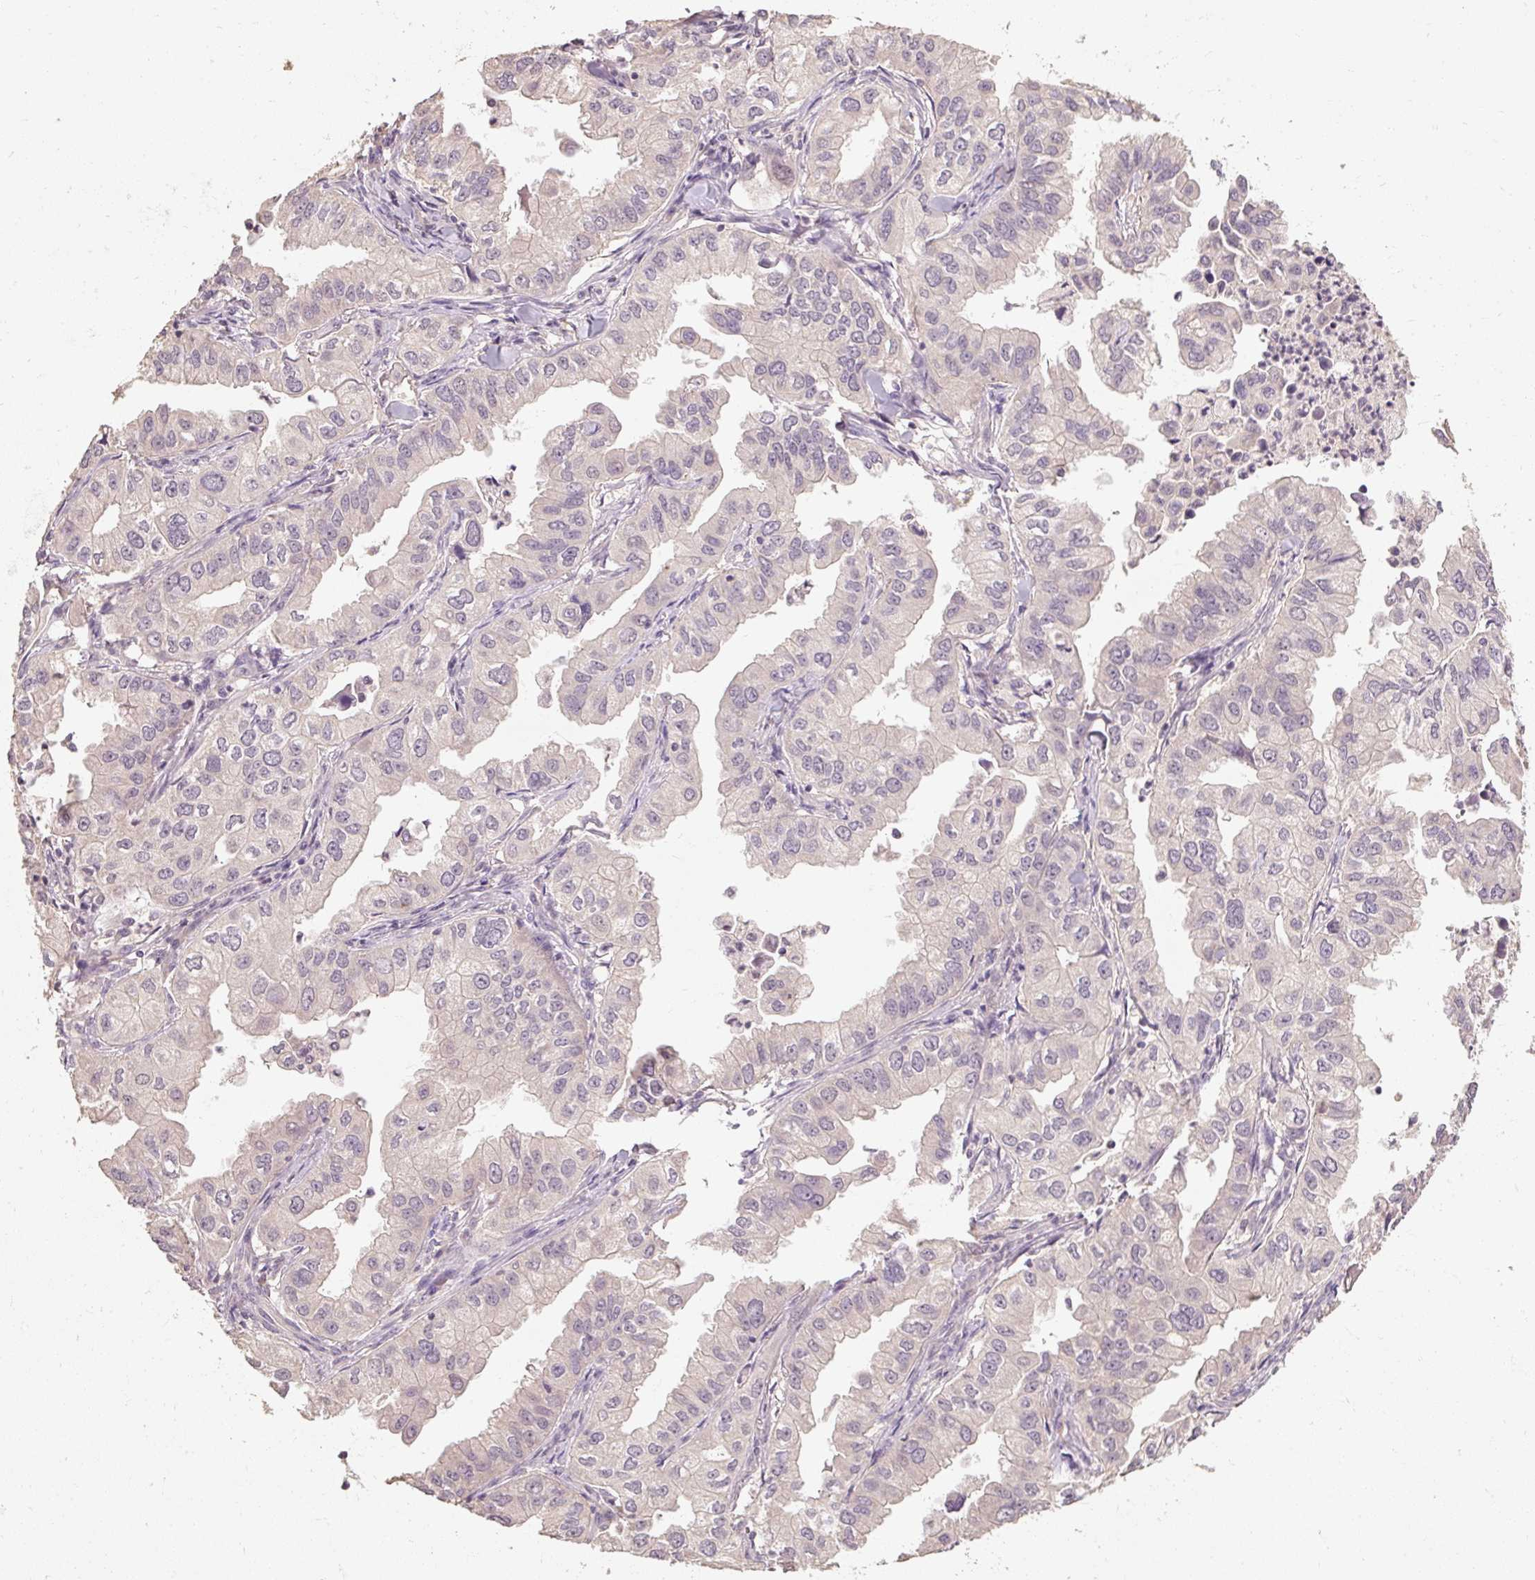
{"staining": {"intensity": "negative", "quantity": "none", "location": "none"}, "tissue": "lung cancer", "cell_type": "Tumor cells", "image_type": "cancer", "snomed": [{"axis": "morphology", "description": "Adenocarcinoma, NOS"}, {"axis": "topography", "description": "Lung"}], "caption": "This is a image of immunohistochemistry (IHC) staining of lung cancer (adenocarcinoma), which shows no staining in tumor cells.", "gene": "CFAP65", "patient": {"sex": "male", "age": 48}}